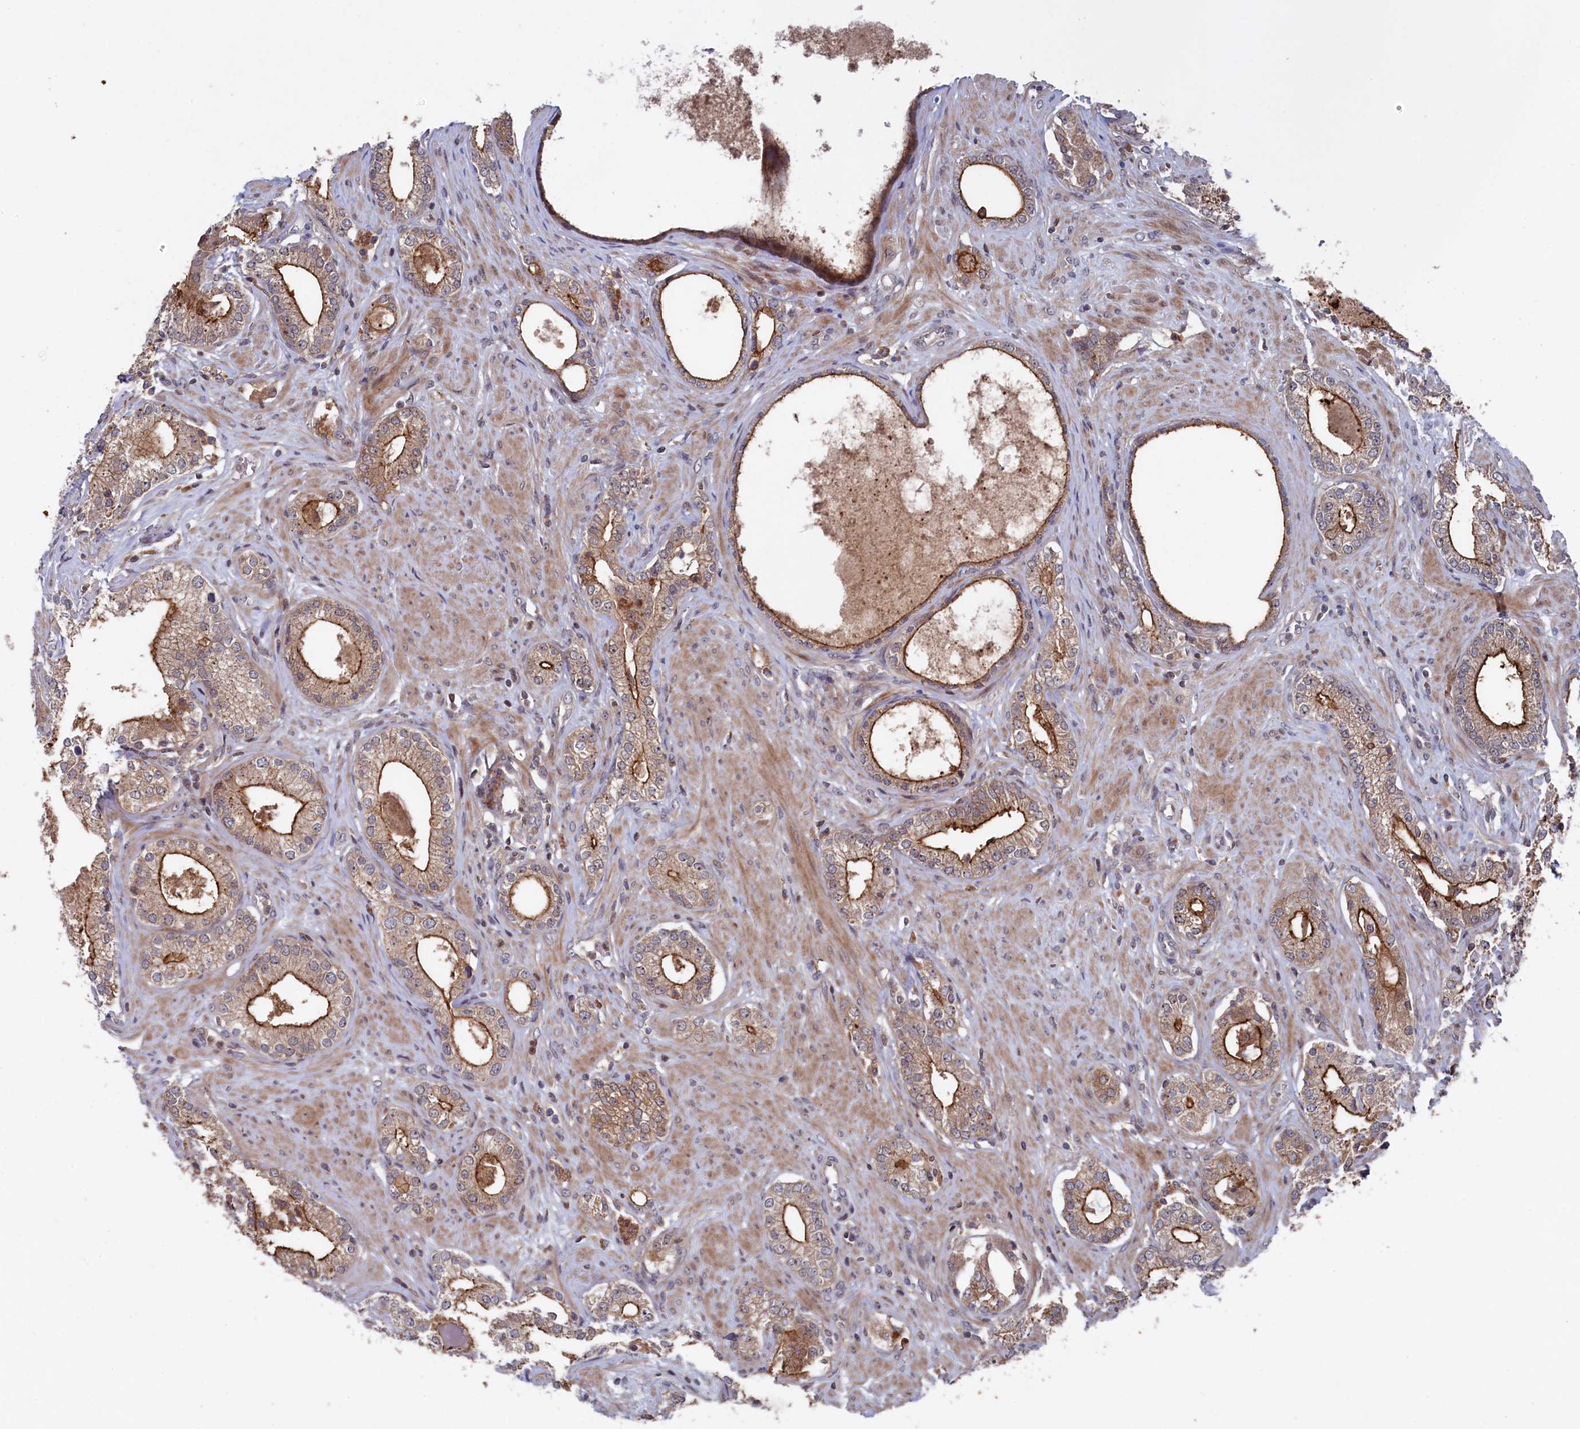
{"staining": {"intensity": "strong", "quantity": "25%-75%", "location": "cytoplasmic/membranous"}, "tissue": "prostate cancer", "cell_type": "Tumor cells", "image_type": "cancer", "snomed": [{"axis": "morphology", "description": "Adenocarcinoma, High grade"}, {"axis": "topography", "description": "Prostate"}], "caption": "Prostate cancer (adenocarcinoma (high-grade)) stained with a protein marker demonstrates strong staining in tumor cells.", "gene": "TMC5", "patient": {"sex": "male", "age": 63}}